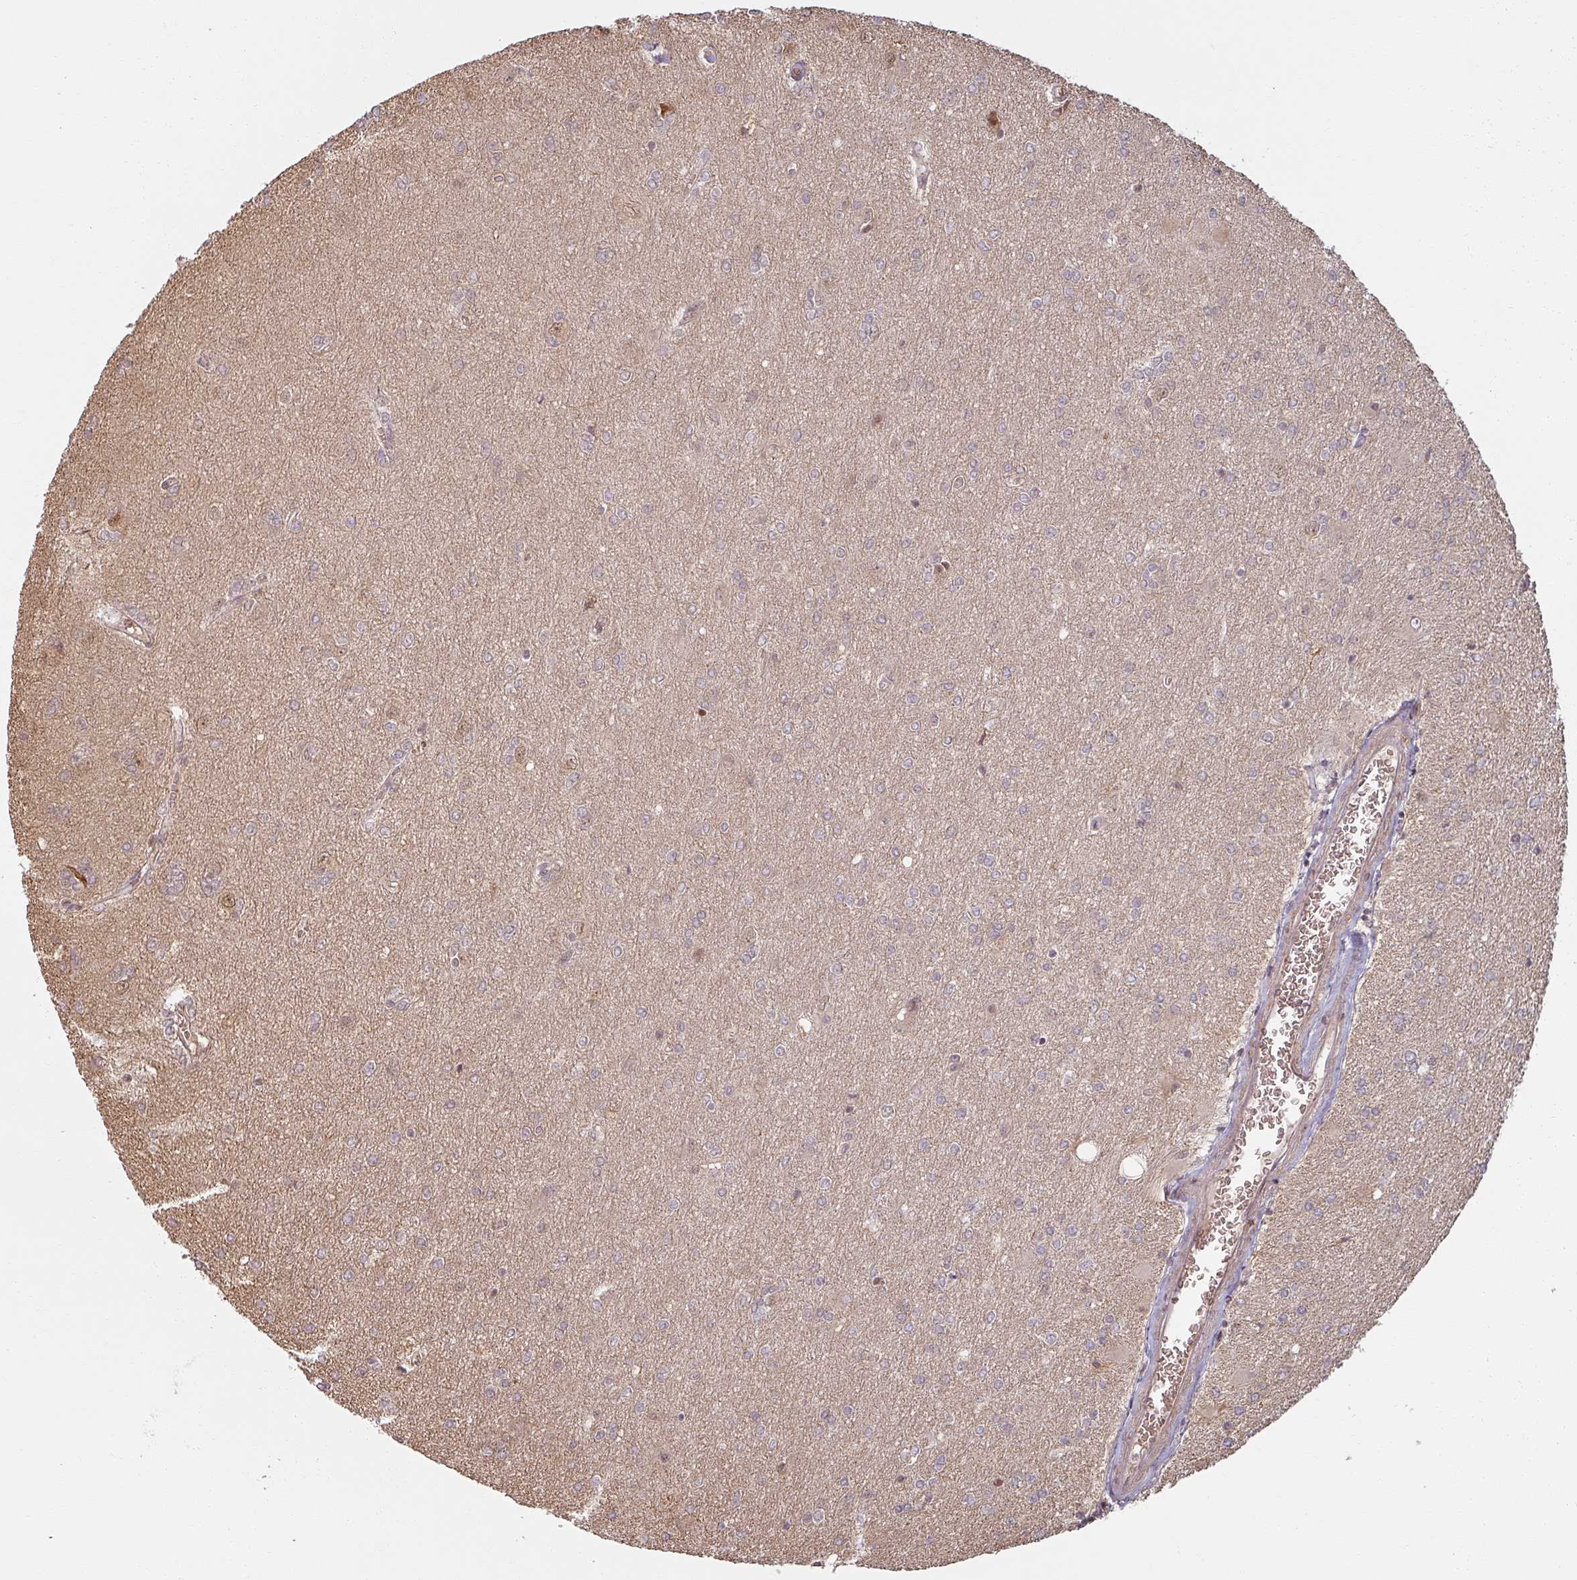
{"staining": {"intensity": "moderate", "quantity": "<25%", "location": "cytoplasmic/membranous,nuclear"}, "tissue": "glioma", "cell_type": "Tumor cells", "image_type": "cancer", "snomed": [{"axis": "morphology", "description": "Glioma, malignant, High grade"}, {"axis": "topography", "description": "Brain"}], "caption": "Protein staining of glioma tissue exhibits moderate cytoplasmic/membranous and nuclear staining in about <25% of tumor cells.", "gene": "MED19", "patient": {"sex": "male", "age": 67}}